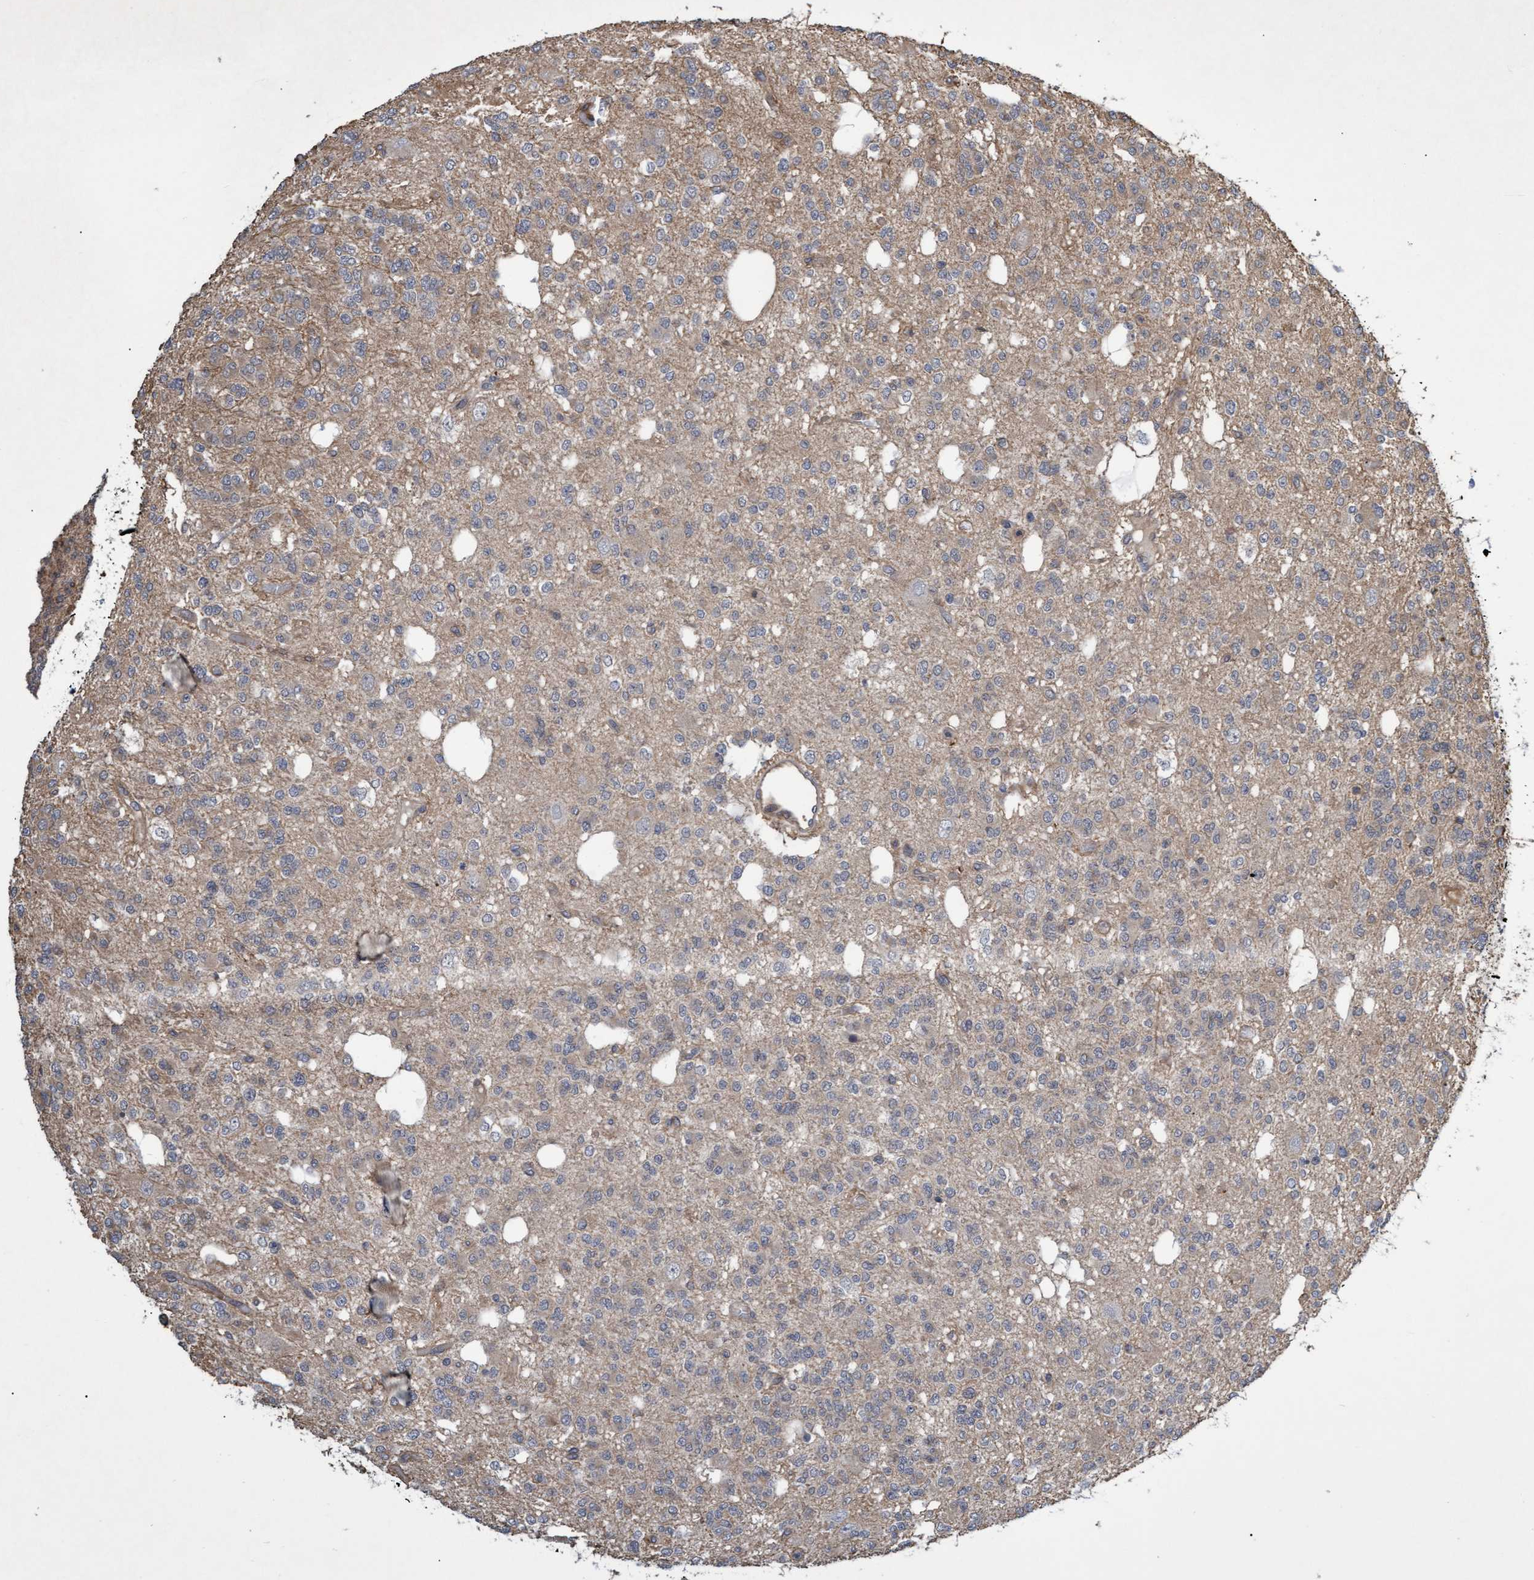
{"staining": {"intensity": "negative", "quantity": "none", "location": "none"}, "tissue": "glioma", "cell_type": "Tumor cells", "image_type": "cancer", "snomed": [{"axis": "morphology", "description": "Glioma, malignant, Low grade"}, {"axis": "topography", "description": "Brain"}], "caption": "The histopathology image demonstrates no significant expression in tumor cells of glioma. (DAB IHC, high magnification).", "gene": "TNFRSF10B", "patient": {"sex": "male", "age": 38}}